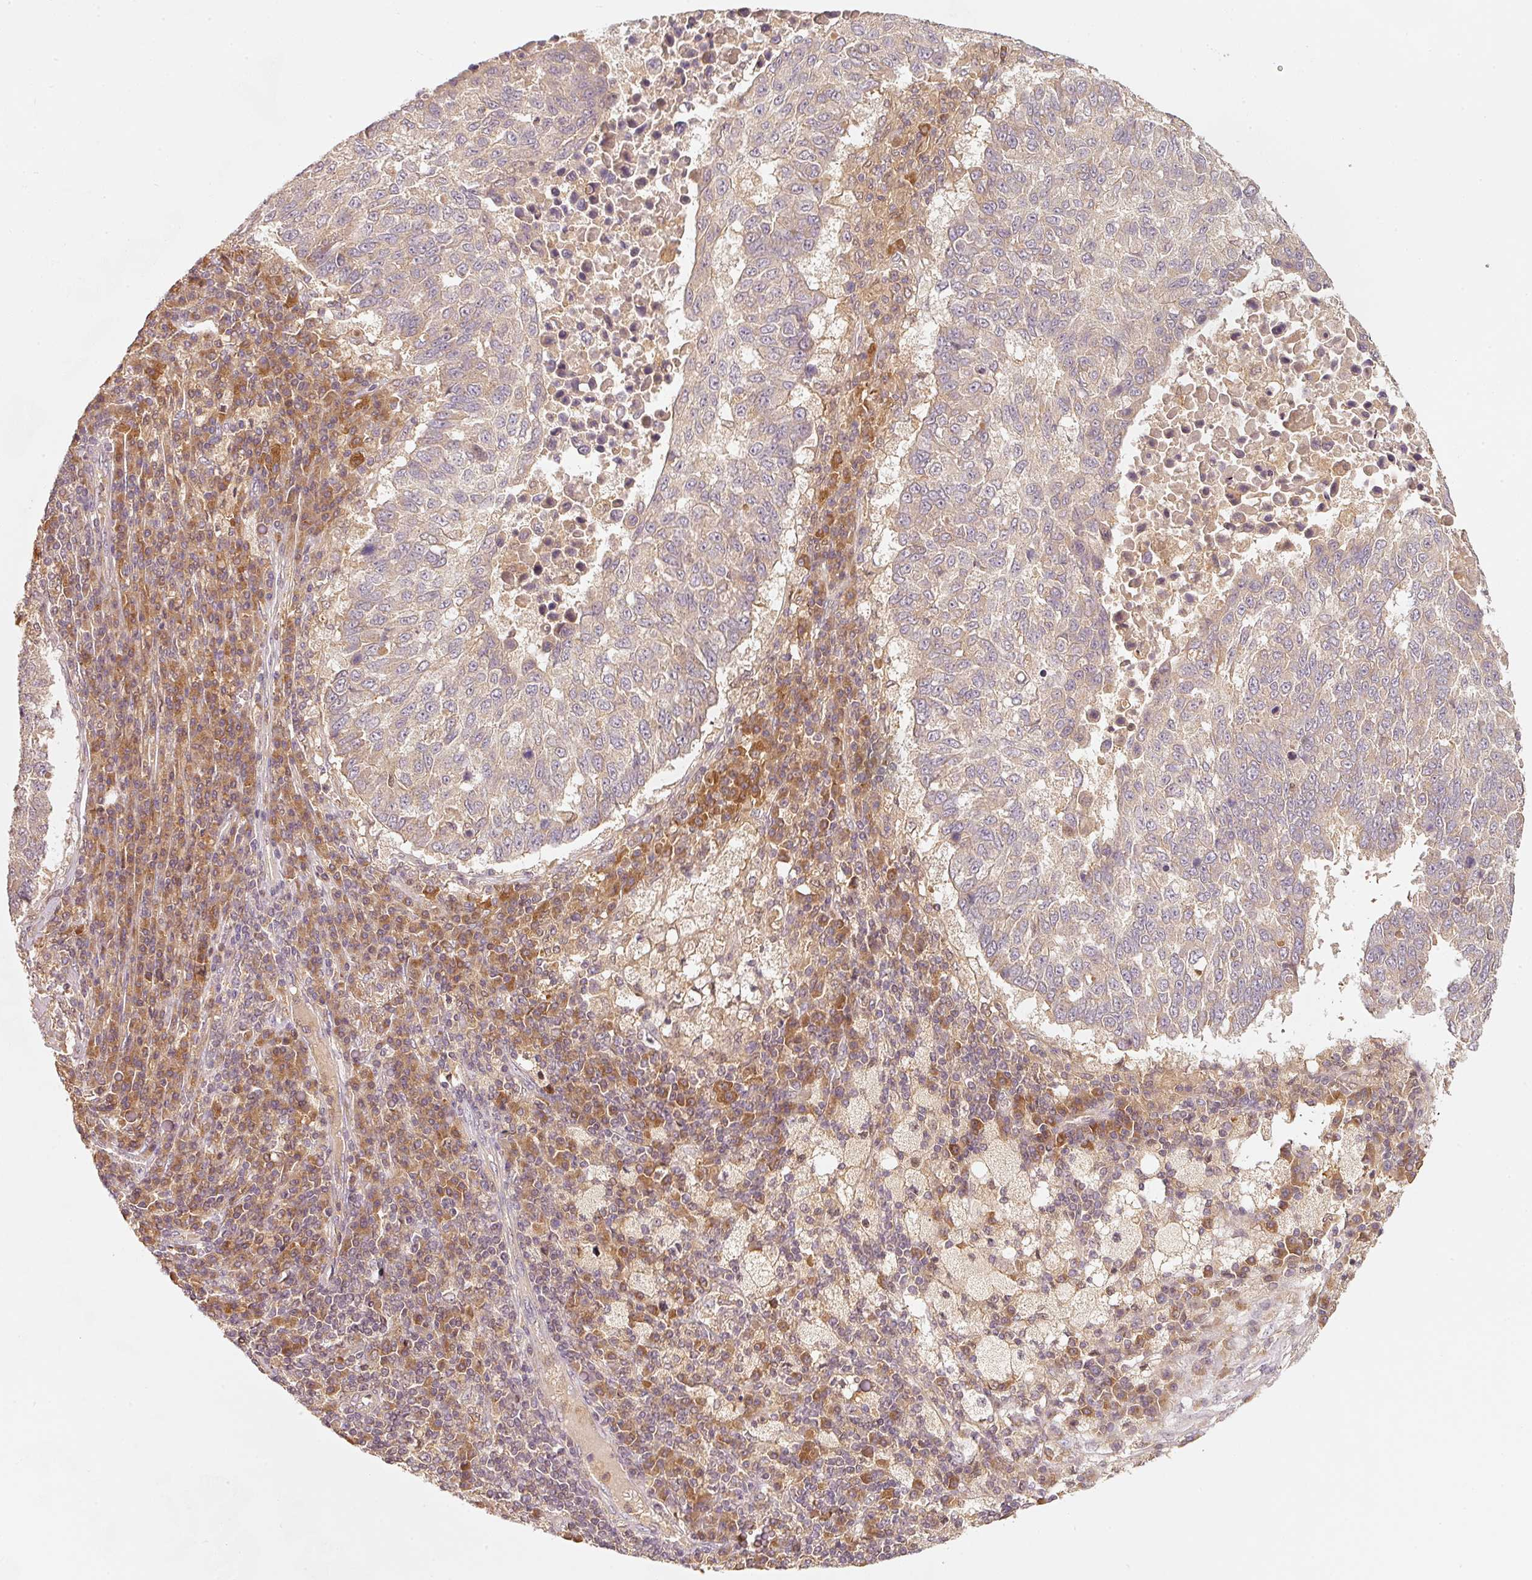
{"staining": {"intensity": "weak", "quantity": "<25%", "location": "cytoplasmic/membranous"}, "tissue": "lung cancer", "cell_type": "Tumor cells", "image_type": "cancer", "snomed": [{"axis": "morphology", "description": "Squamous cell carcinoma, NOS"}, {"axis": "topography", "description": "Lung"}], "caption": "IHC photomicrograph of human squamous cell carcinoma (lung) stained for a protein (brown), which demonstrates no staining in tumor cells.", "gene": "RRAS2", "patient": {"sex": "male", "age": 73}}